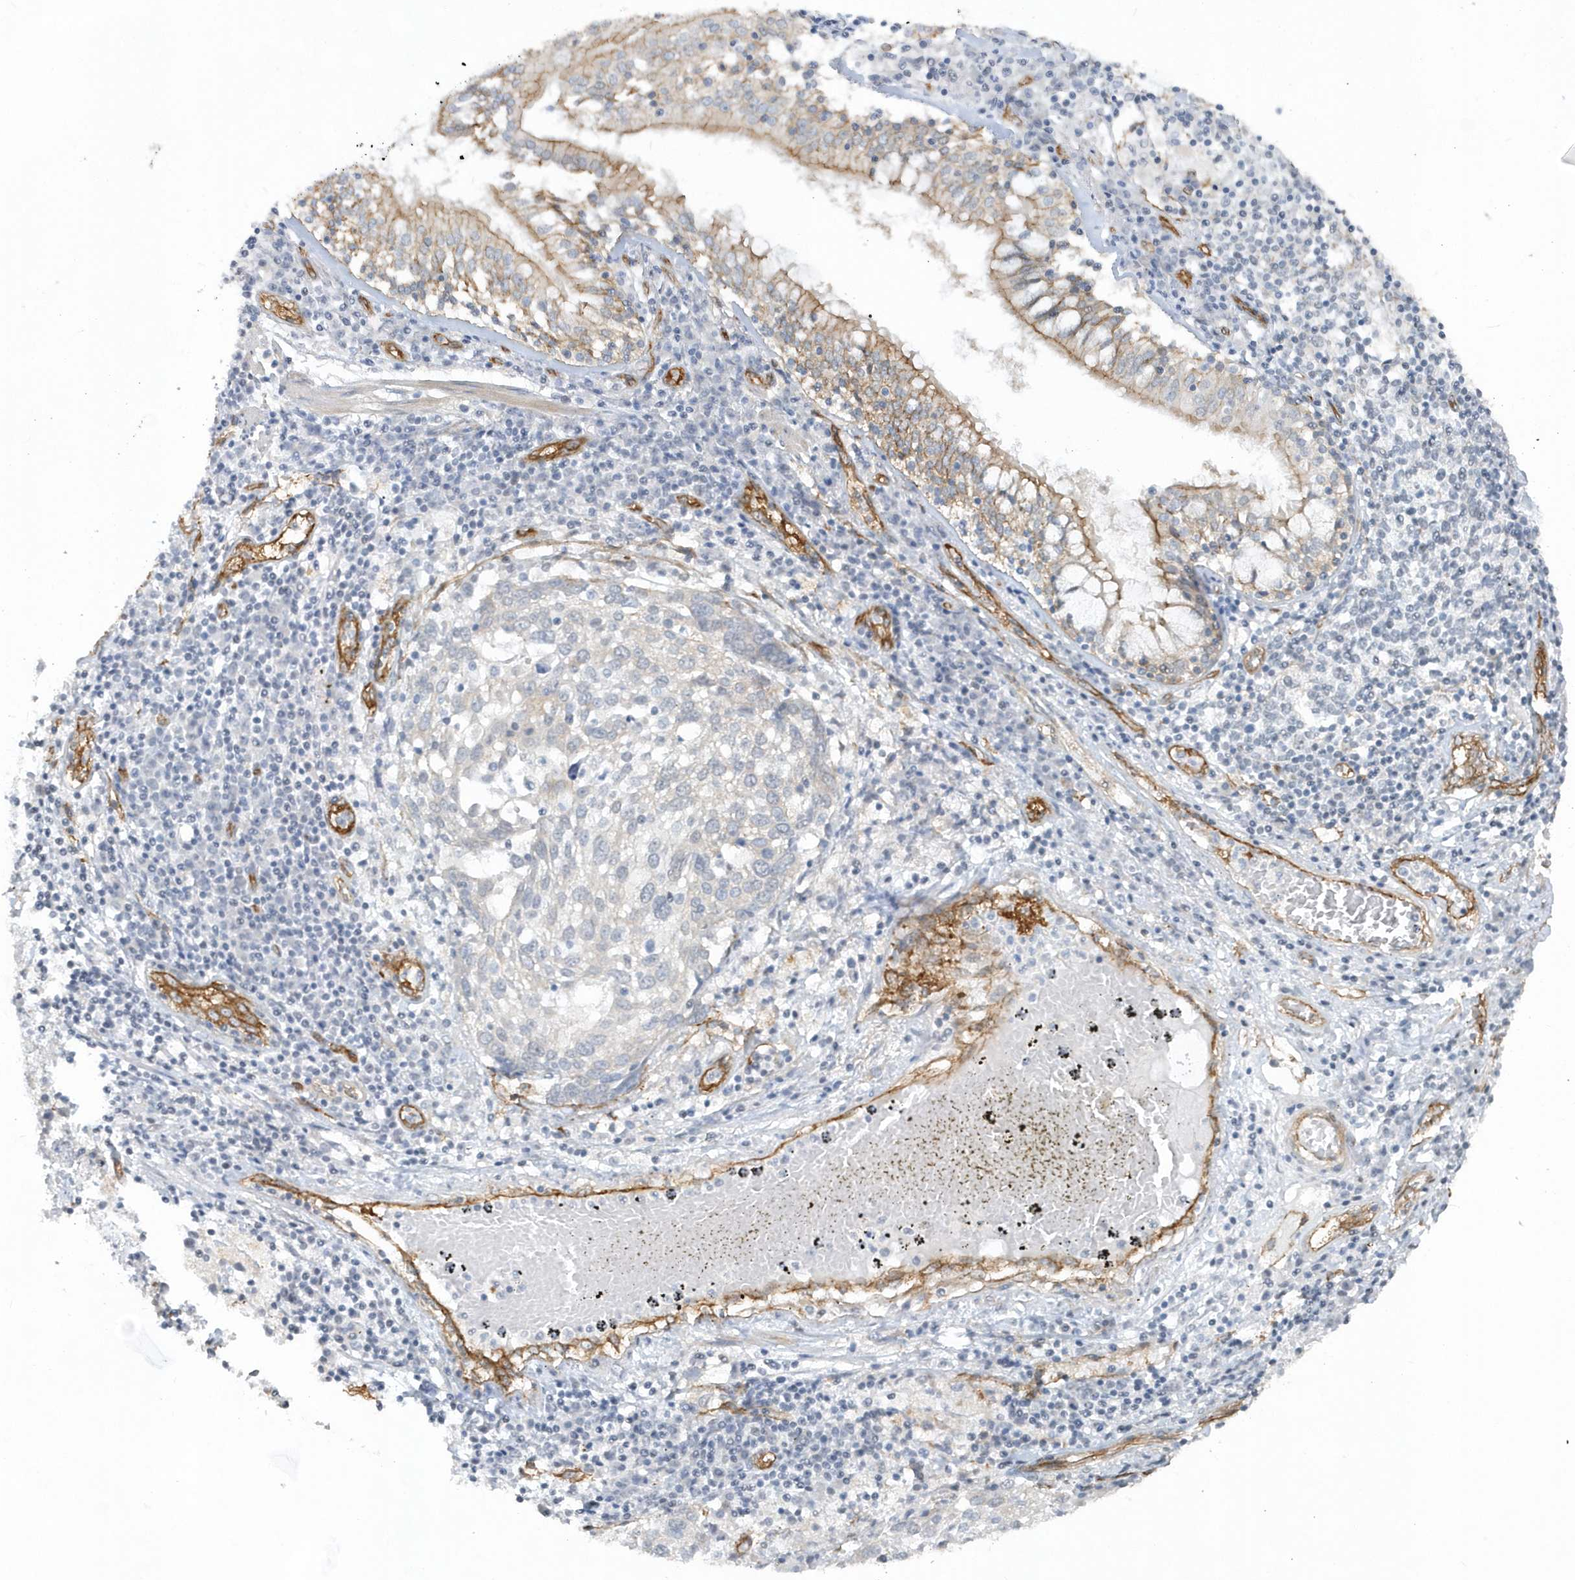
{"staining": {"intensity": "negative", "quantity": "none", "location": "none"}, "tissue": "lung cancer", "cell_type": "Tumor cells", "image_type": "cancer", "snomed": [{"axis": "morphology", "description": "Squamous cell carcinoma, NOS"}, {"axis": "topography", "description": "Lung"}], "caption": "IHC of lung cancer exhibits no positivity in tumor cells. (Stains: DAB (3,3'-diaminobenzidine) immunohistochemistry (IHC) with hematoxylin counter stain, Microscopy: brightfield microscopy at high magnification).", "gene": "RAI14", "patient": {"sex": "male", "age": 65}}